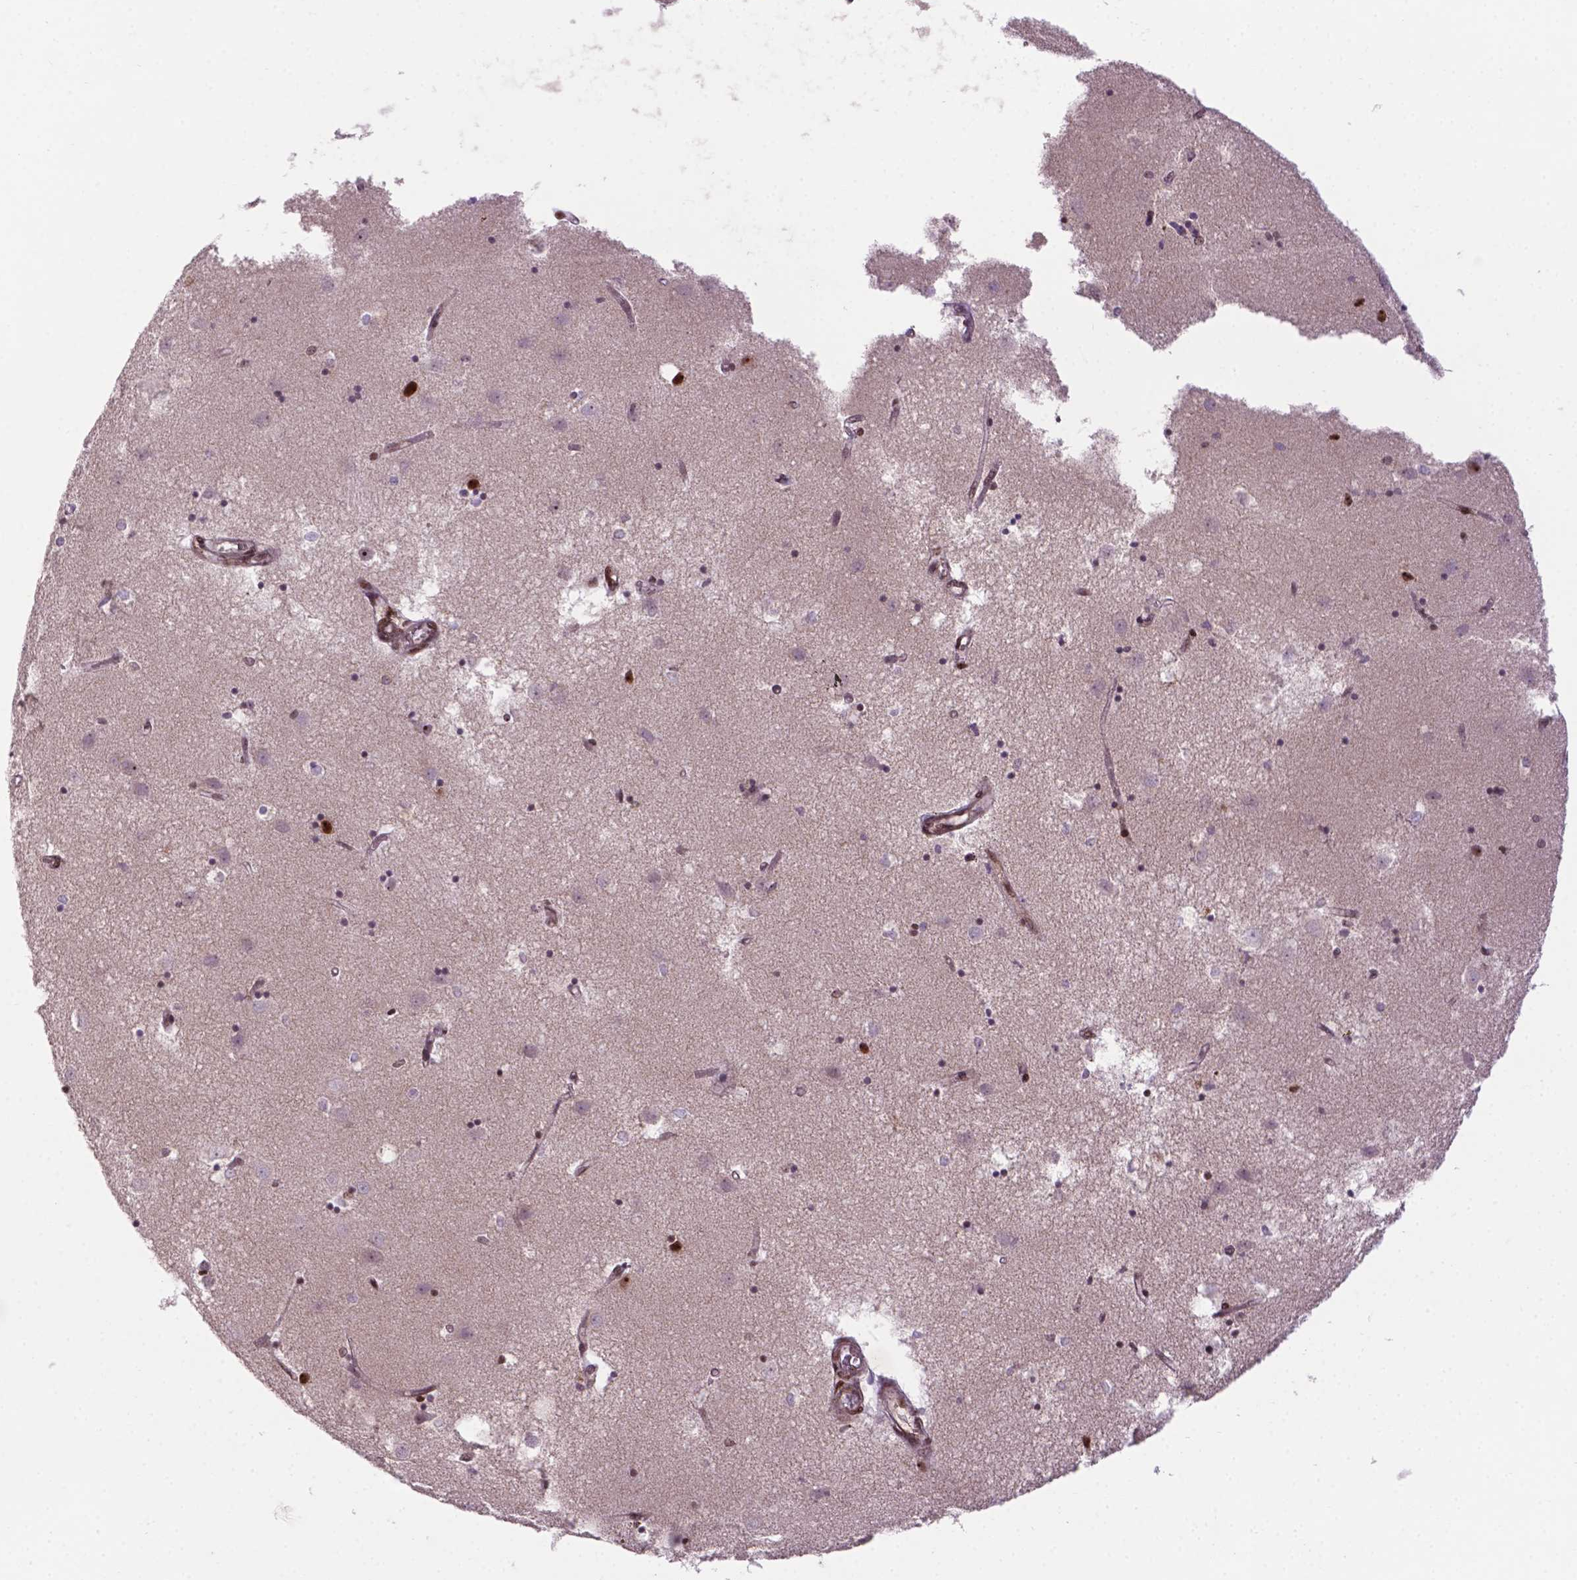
{"staining": {"intensity": "moderate", "quantity": "25%-75%", "location": "nuclear"}, "tissue": "caudate", "cell_type": "Glial cells", "image_type": "normal", "snomed": [{"axis": "morphology", "description": "Normal tissue, NOS"}, {"axis": "topography", "description": "Lateral ventricle wall"}], "caption": "Human caudate stained with a brown dye shows moderate nuclear positive staining in about 25%-75% of glial cells.", "gene": "CSNK2A1", "patient": {"sex": "male", "age": 54}}